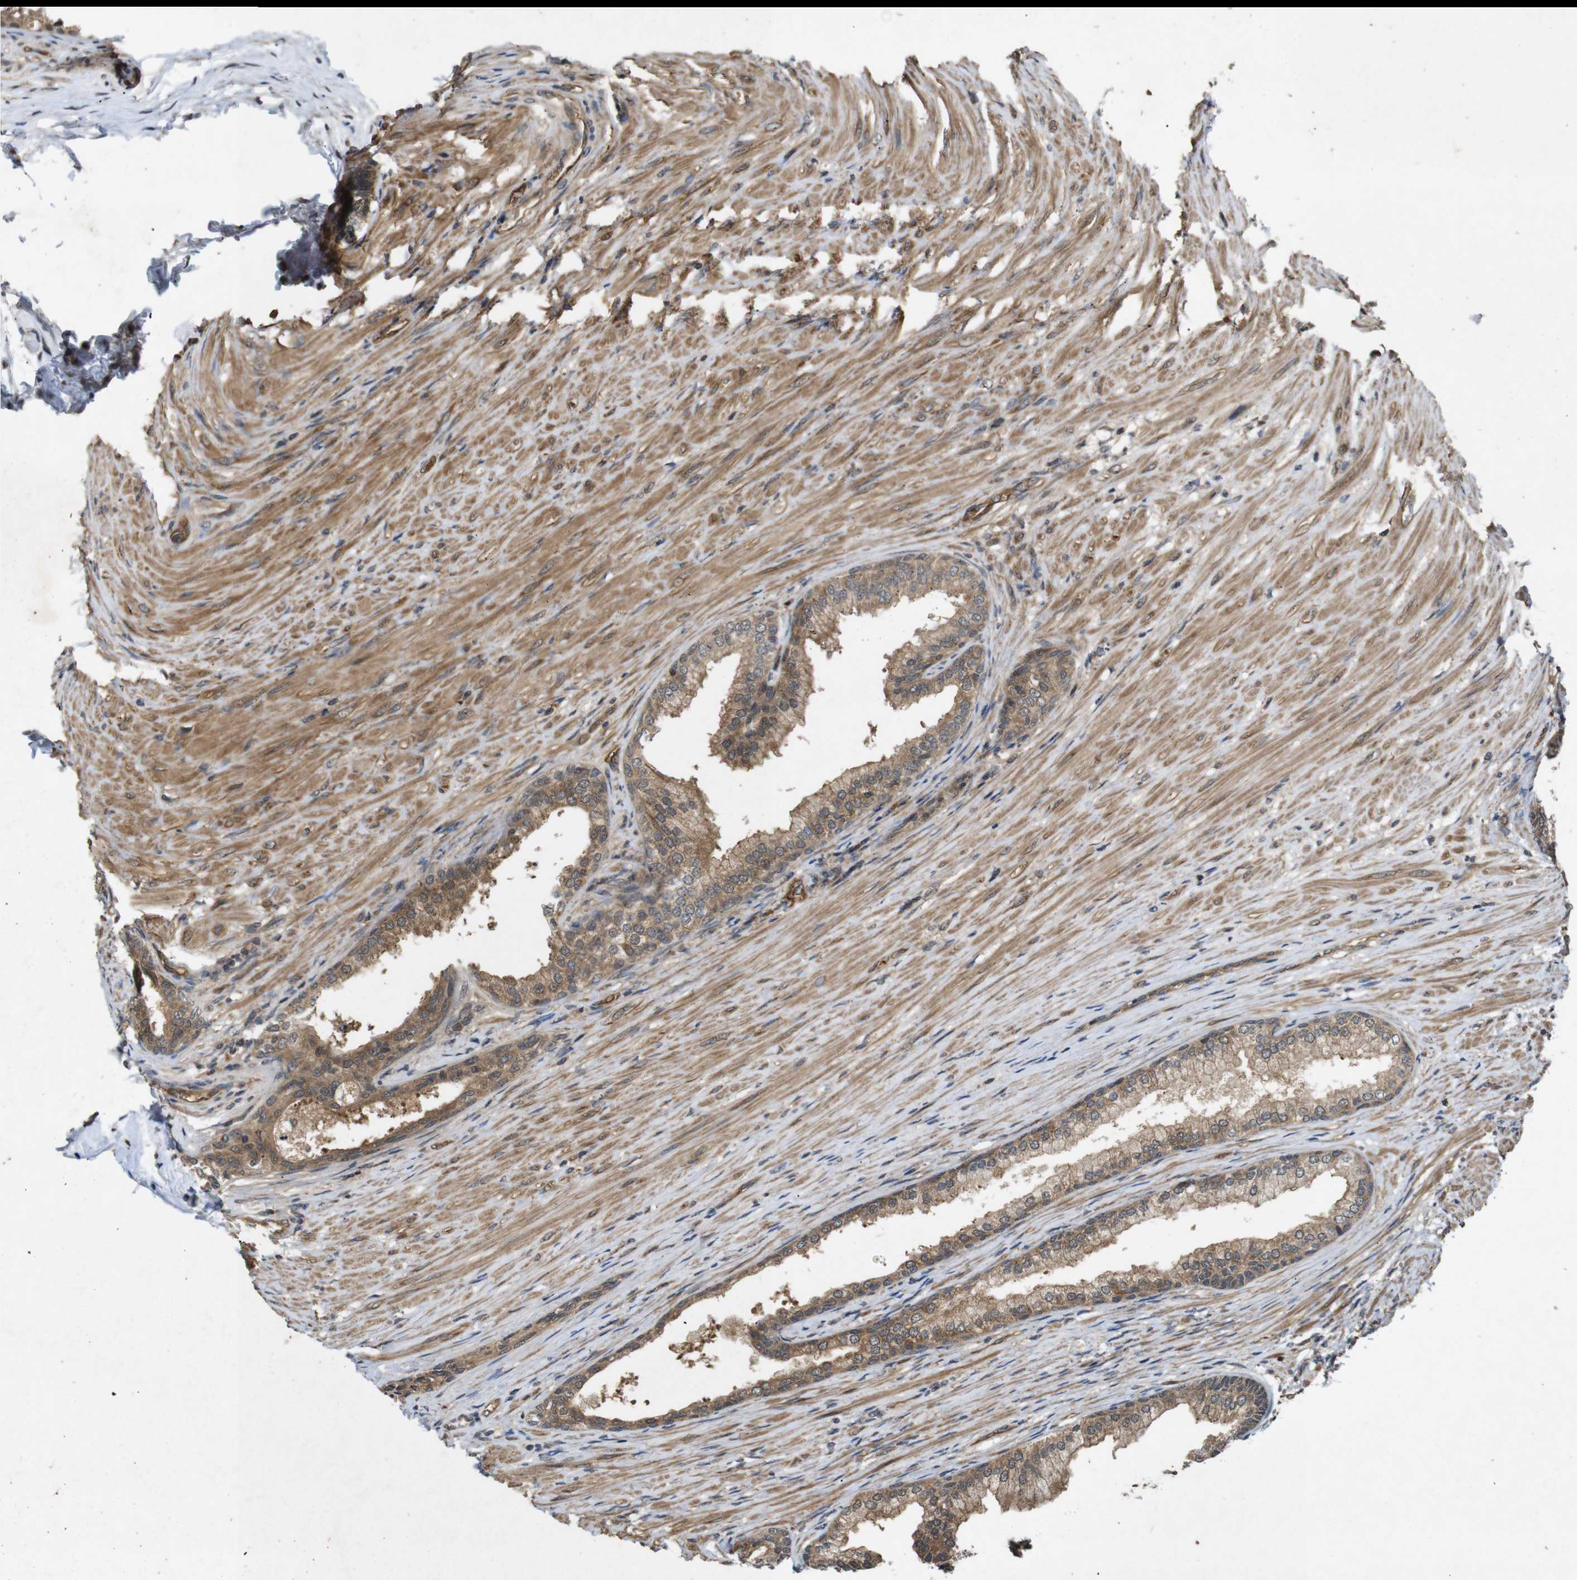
{"staining": {"intensity": "moderate", "quantity": ">75%", "location": "cytoplasmic/membranous"}, "tissue": "prostate", "cell_type": "Glandular cells", "image_type": "normal", "snomed": [{"axis": "morphology", "description": "Normal tissue, NOS"}, {"axis": "topography", "description": "Prostate"}], "caption": "Prostate stained with a brown dye exhibits moderate cytoplasmic/membranous positive positivity in about >75% of glandular cells.", "gene": "RIPK1", "patient": {"sex": "male", "age": 76}}